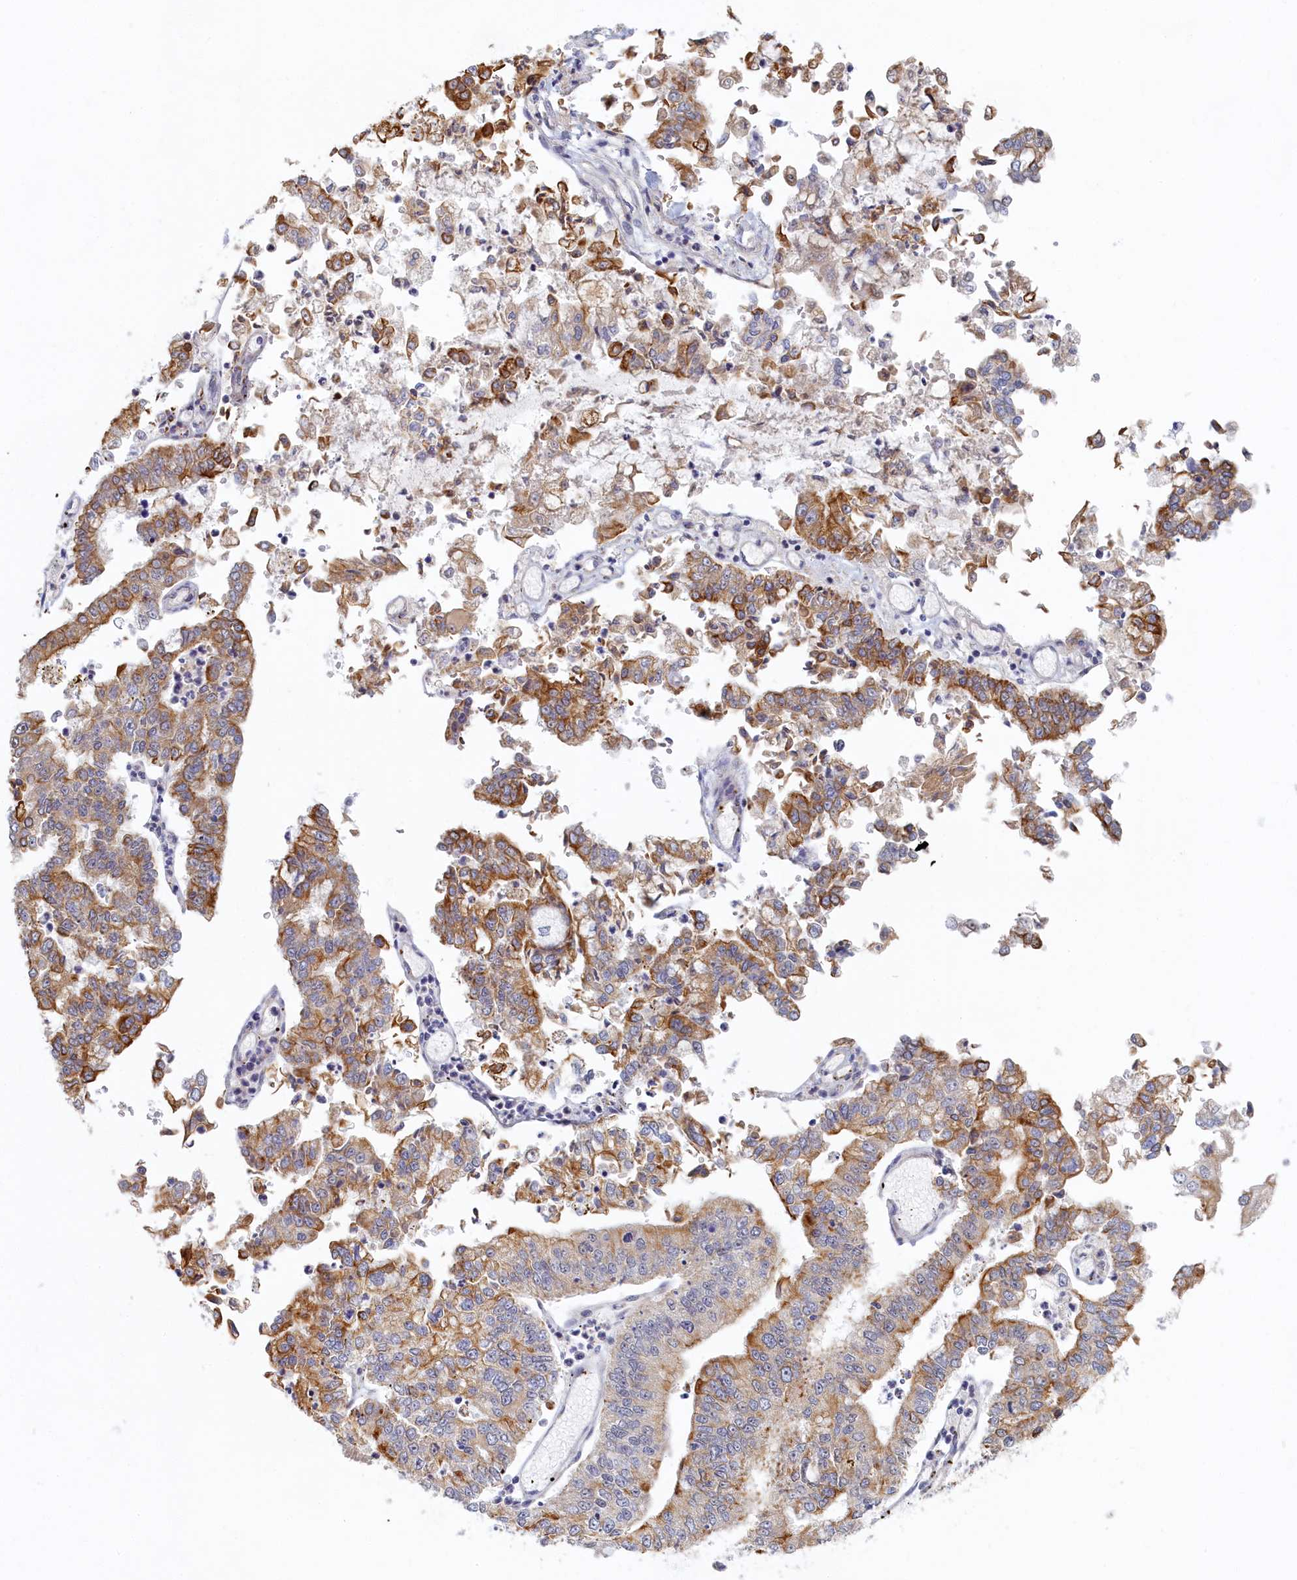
{"staining": {"intensity": "moderate", "quantity": "<25%", "location": "cytoplasmic/membranous"}, "tissue": "stomach cancer", "cell_type": "Tumor cells", "image_type": "cancer", "snomed": [{"axis": "morphology", "description": "Adenocarcinoma, NOS"}, {"axis": "topography", "description": "Stomach"}], "caption": "Immunohistochemistry (IHC) of stomach cancer (adenocarcinoma) exhibits low levels of moderate cytoplasmic/membranous staining in about <25% of tumor cells.", "gene": "DNAJC17", "patient": {"sex": "male", "age": 76}}